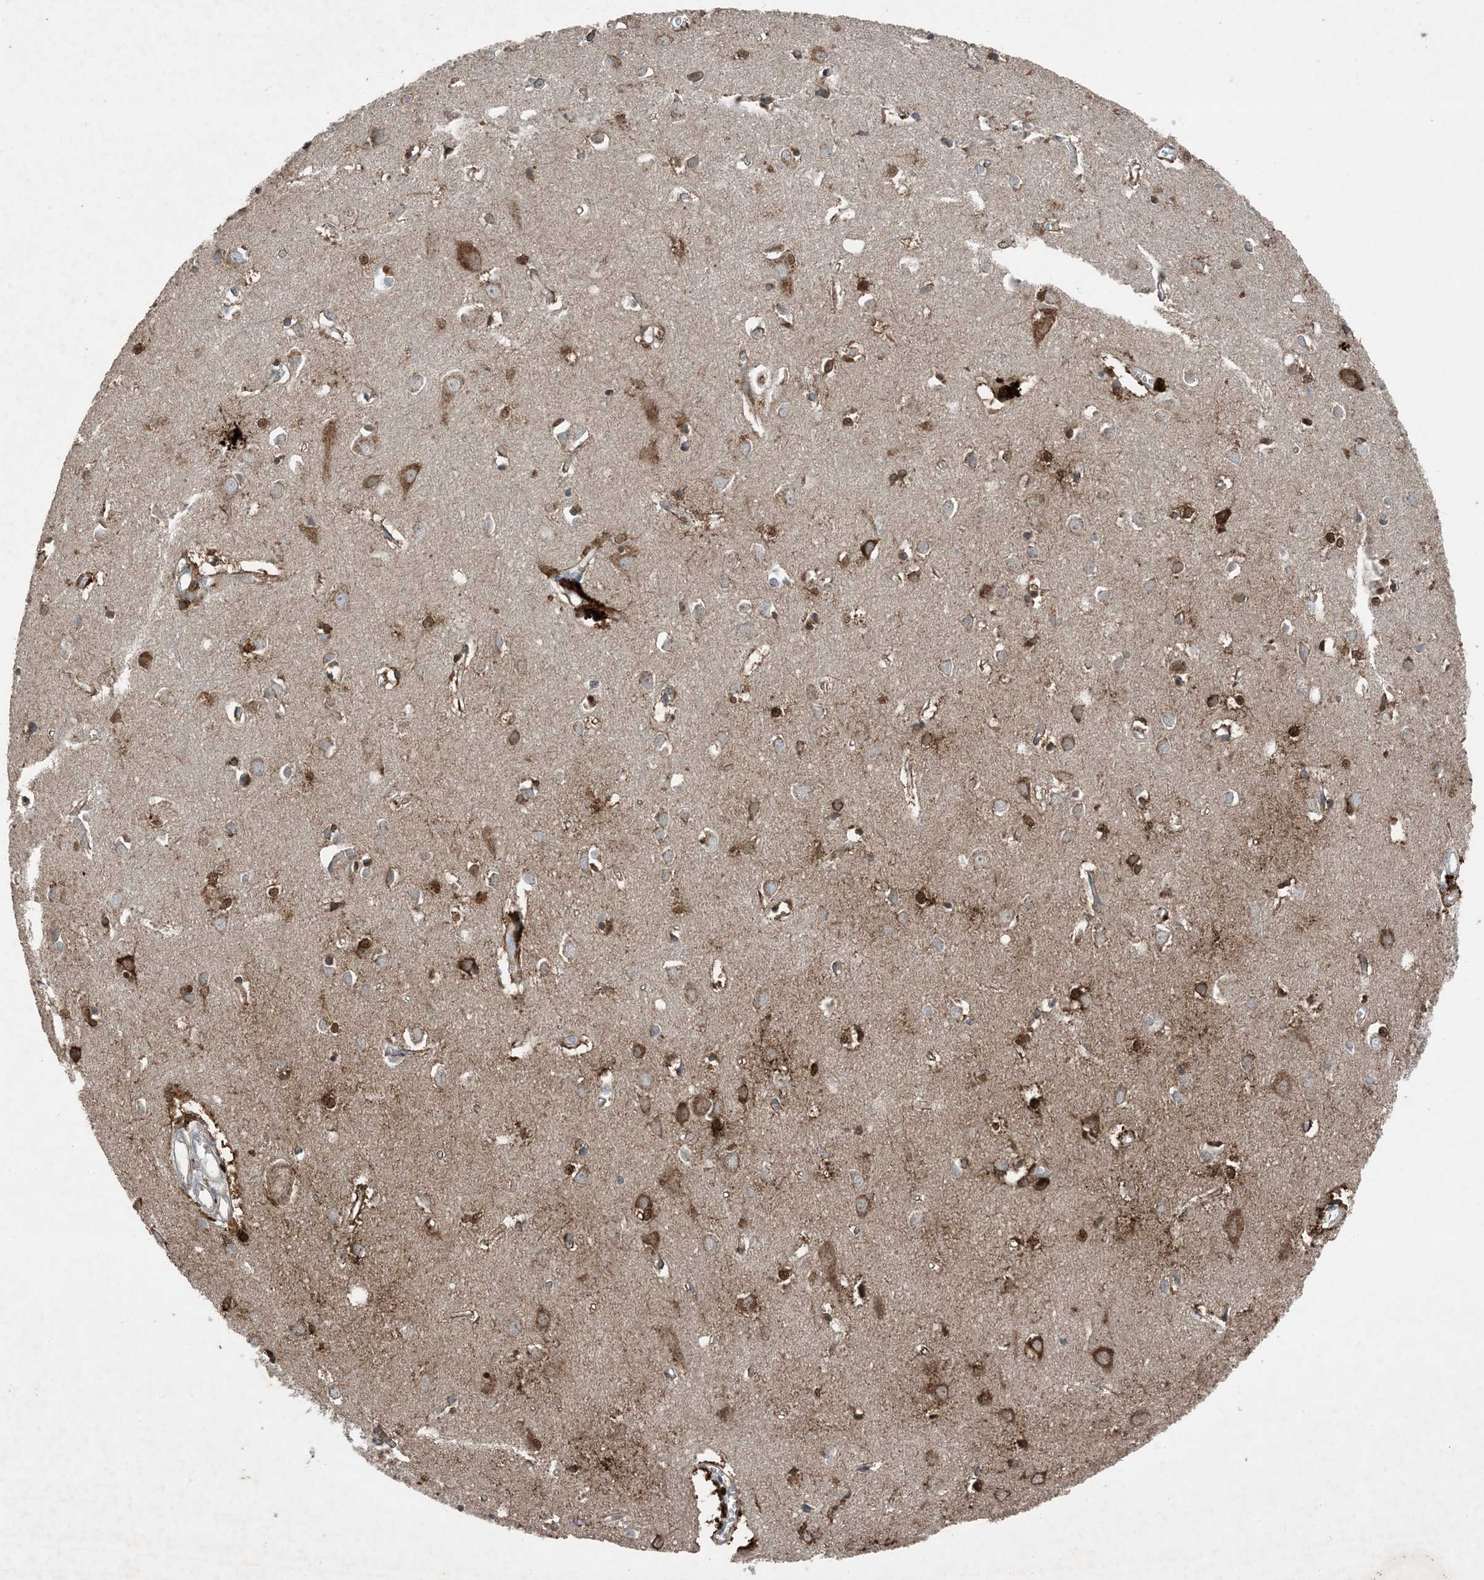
{"staining": {"intensity": "weak", "quantity": ">75%", "location": "cytoplasmic/membranous"}, "tissue": "cerebral cortex", "cell_type": "Endothelial cells", "image_type": "normal", "snomed": [{"axis": "morphology", "description": "Normal tissue, NOS"}, {"axis": "topography", "description": "Cerebral cortex"}], "caption": "Human cerebral cortex stained for a protein (brown) exhibits weak cytoplasmic/membranous positive expression in approximately >75% of endothelial cells.", "gene": "MDN1", "patient": {"sex": "female", "age": 64}}